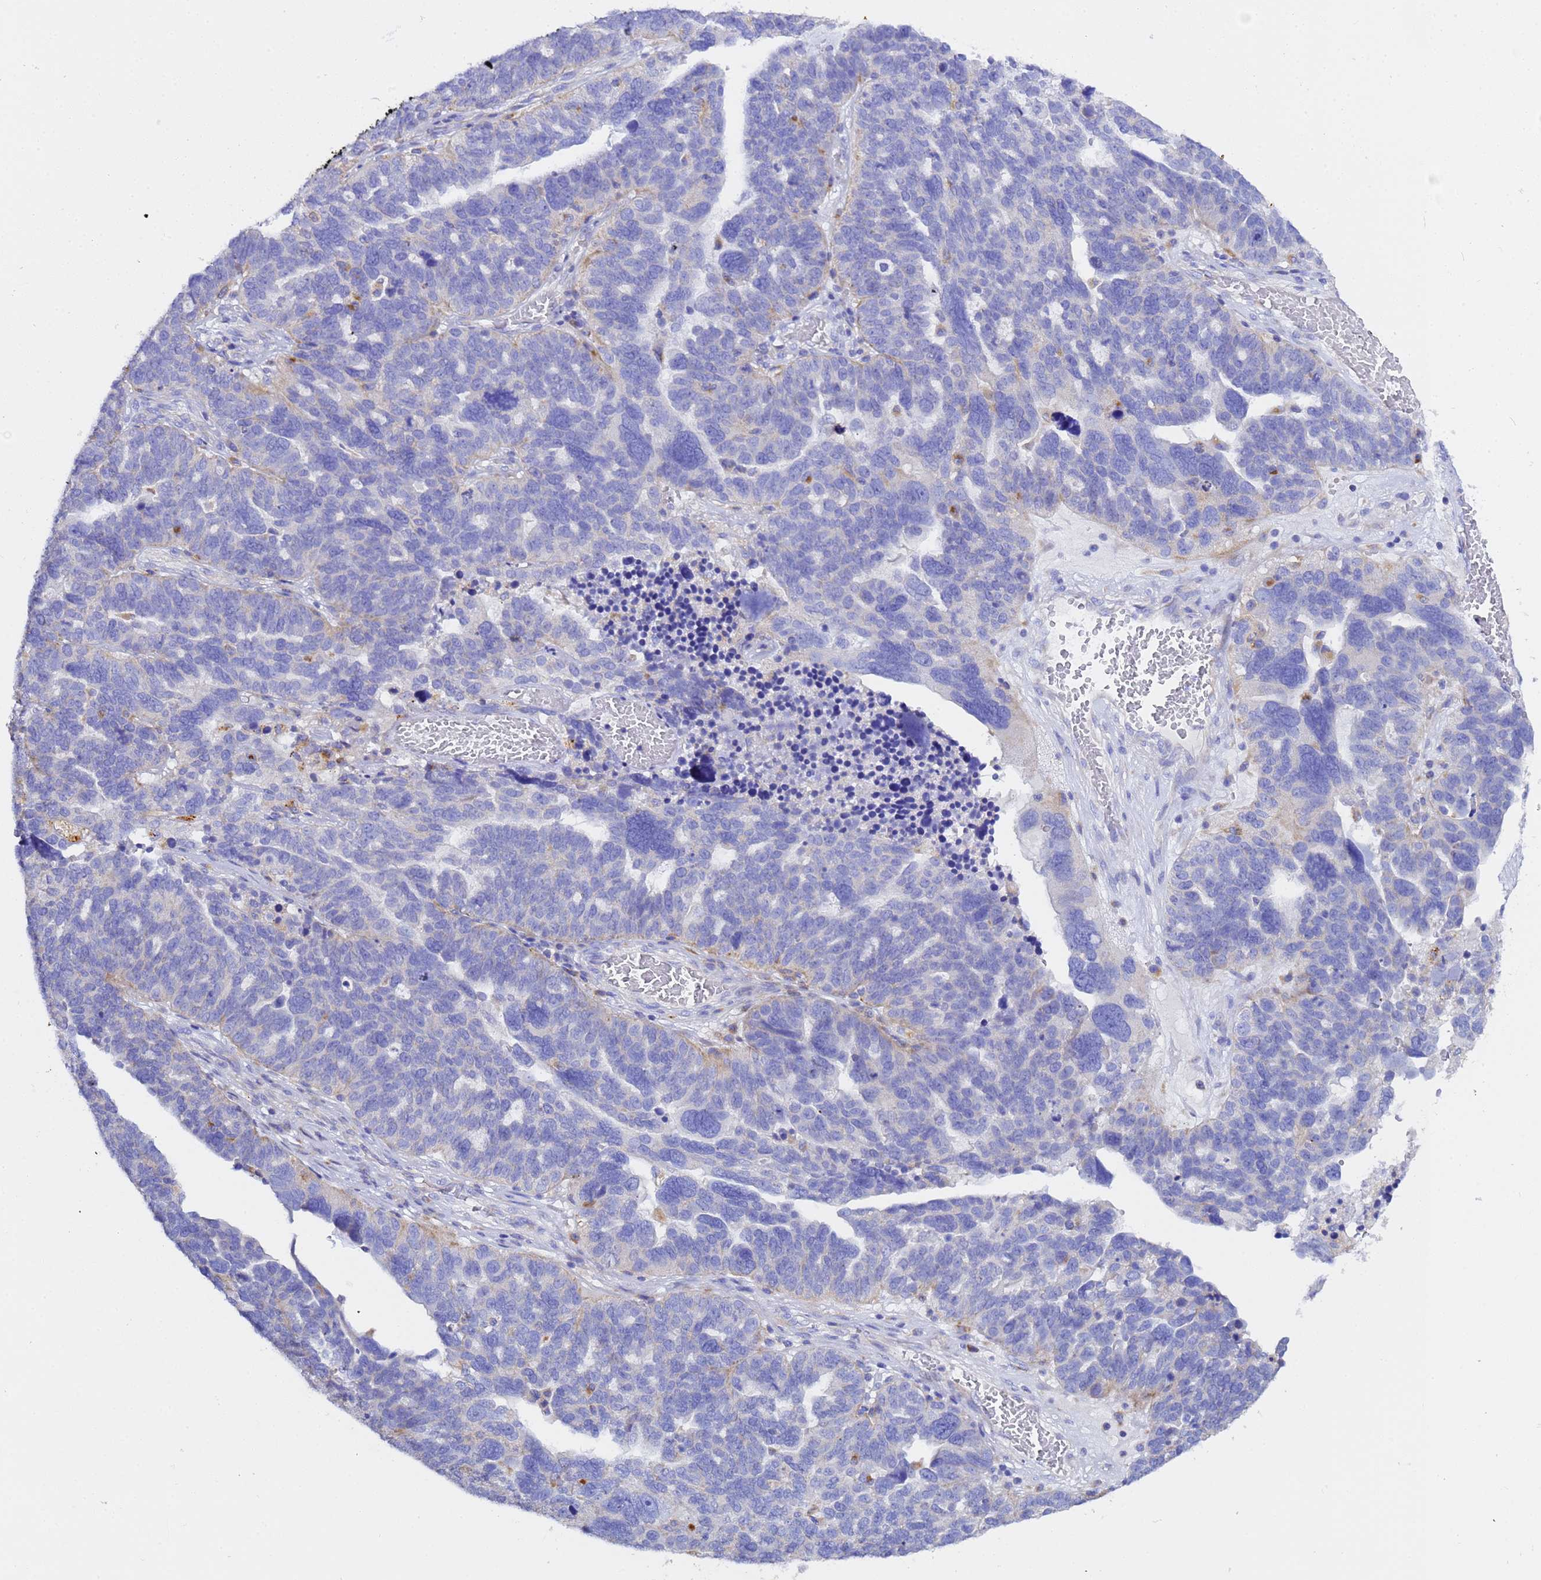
{"staining": {"intensity": "moderate", "quantity": "<25%", "location": "cytoplasmic/membranous"}, "tissue": "ovarian cancer", "cell_type": "Tumor cells", "image_type": "cancer", "snomed": [{"axis": "morphology", "description": "Cystadenocarcinoma, serous, NOS"}, {"axis": "topography", "description": "Ovary"}], "caption": "Protein expression analysis of serous cystadenocarcinoma (ovarian) shows moderate cytoplasmic/membranous staining in approximately <25% of tumor cells. The protein is shown in brown color, while the nuclei are stained blue.", "gene": "VTI1B", "patient": {"sex": "female", "age": 59}}